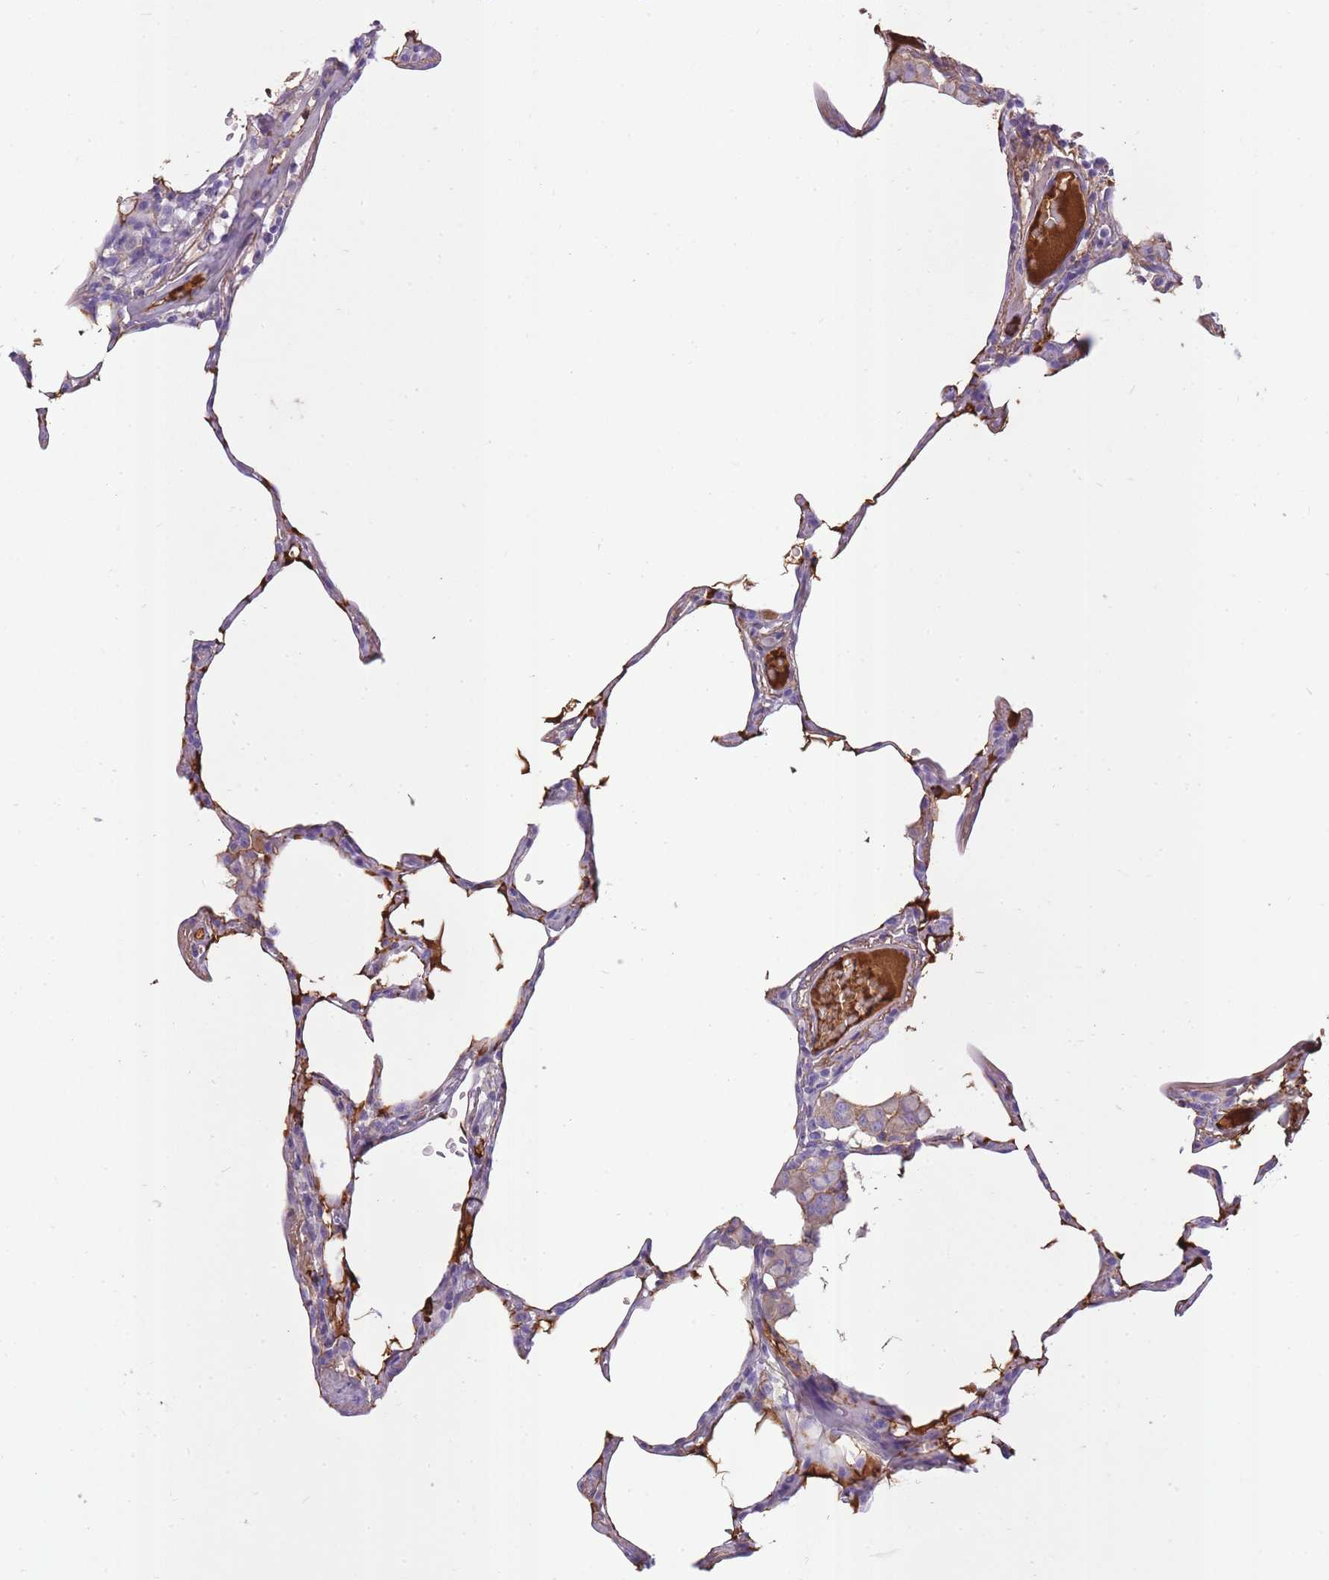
{"staining": {"intensity": "moderate", "quantity": ">75%", "location": "cytoplasmic/membranous"}, "tissue": "lung", "cell_type": "Alveolar cells", "image_type": "normal", "snomed": [{"axis": "morphology", "description": "Normal tissue, NOS"}, {"axis": "topography", "description": "Lung"}], "caption": "Moderate cytoplasmic/membranous expression is seen in approximately >75% of alveolar cells in benign lung. Ihc stains the protein in brown and the nuclei are stained blue.", "gene": "IGKV1", "patient": {"sex": "female", "age": 57}}